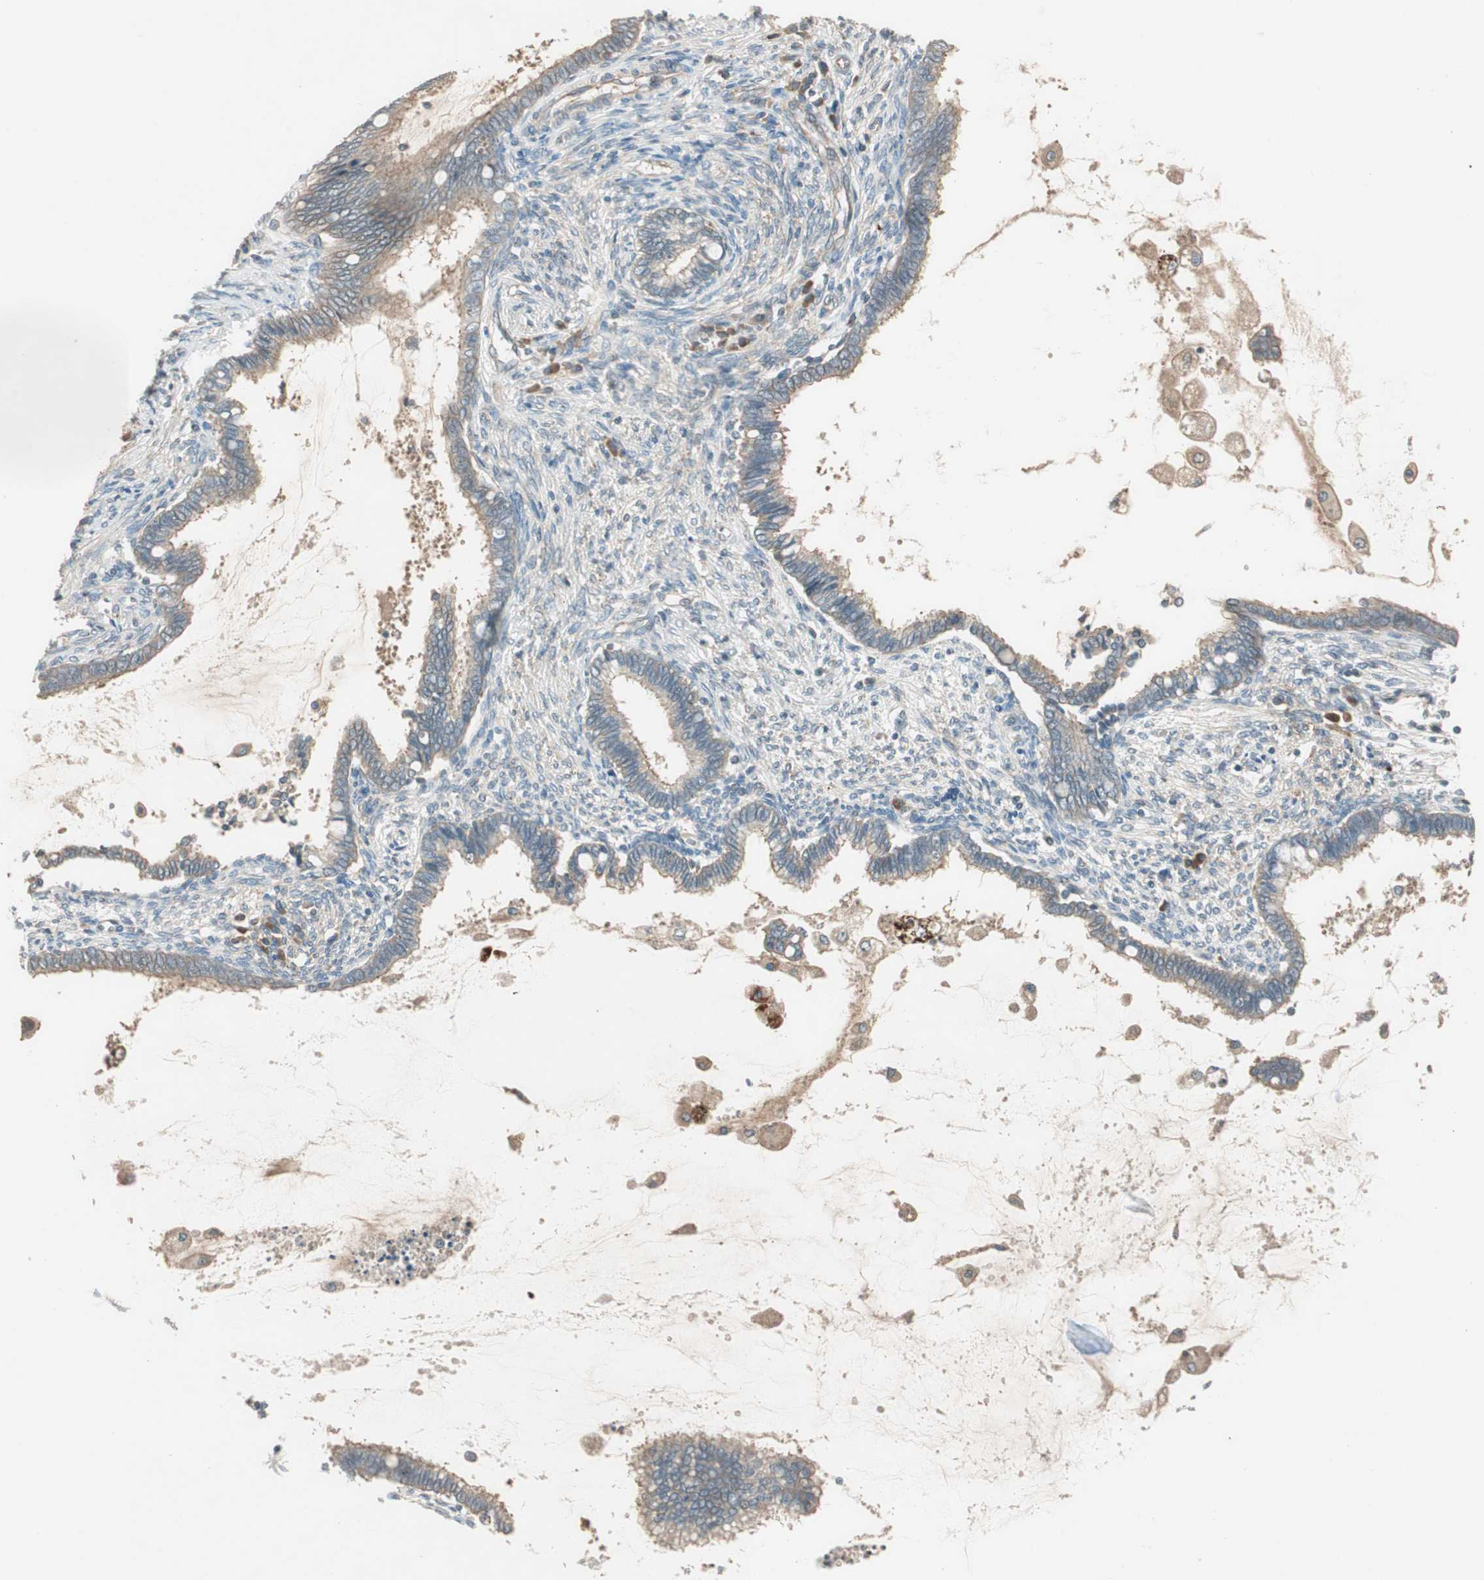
{"staining": {"intensity": "weak", "quantity": ">75%", "location": "cytoplasmic/membranous"}, "tissue": "cervical cancer", "cell_type": "Tumor cells", "image_type": "cancer", "snomed": [{"axis": "morphology", "description": "Adenocarcinoma, NOS"}, {"axis": "topography", "description": "Cervix"}], "caption": "Human cervical cancer (adenocarcinoma) stained with a brown dye shows weak cytoplasmic/membranous positive expression in about >75% of tumor cells.", "gene": "NCLN", "patient": {"sex": "female", "age": 44}}